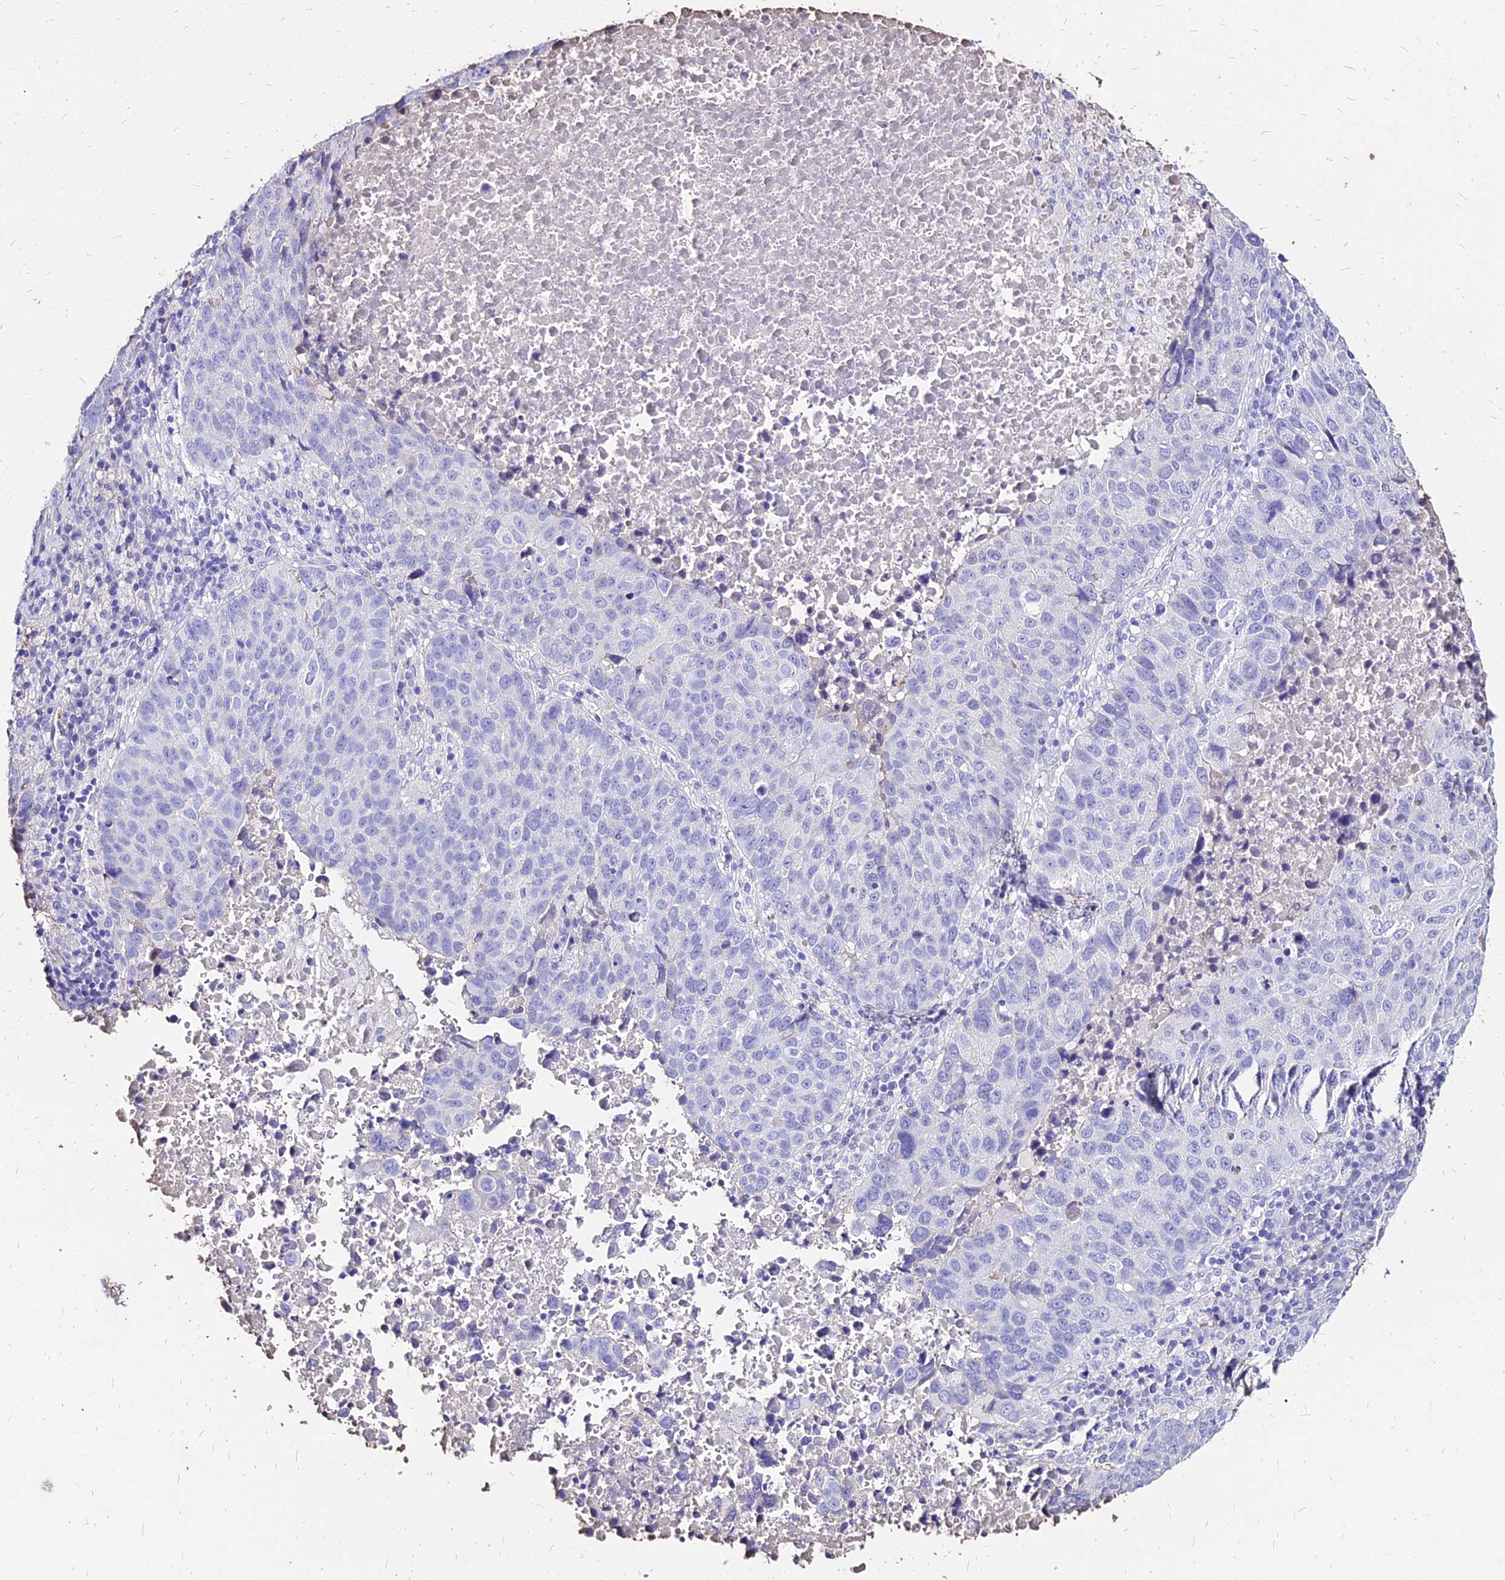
{"staining": {"intensity": "negative", "quantity": "none", "location": "none"}, "tissue": "lung cancer", "cell_type": "Tumor cells", "image_type": "cancer", "snomed": [{"axis": "morphology", "description": "Squamous cell carcinoma, NOS"}, {"axis": "topography", "description": "Lung"}], "caption": "High magnification brightfield microscopy of lung cancer stained with DAB (brown) and counterstained with hematoxylin (blue): tumor cells show no significant expression.", "gene": "NME5", "patient": {"sex": "male", "age": 73}}